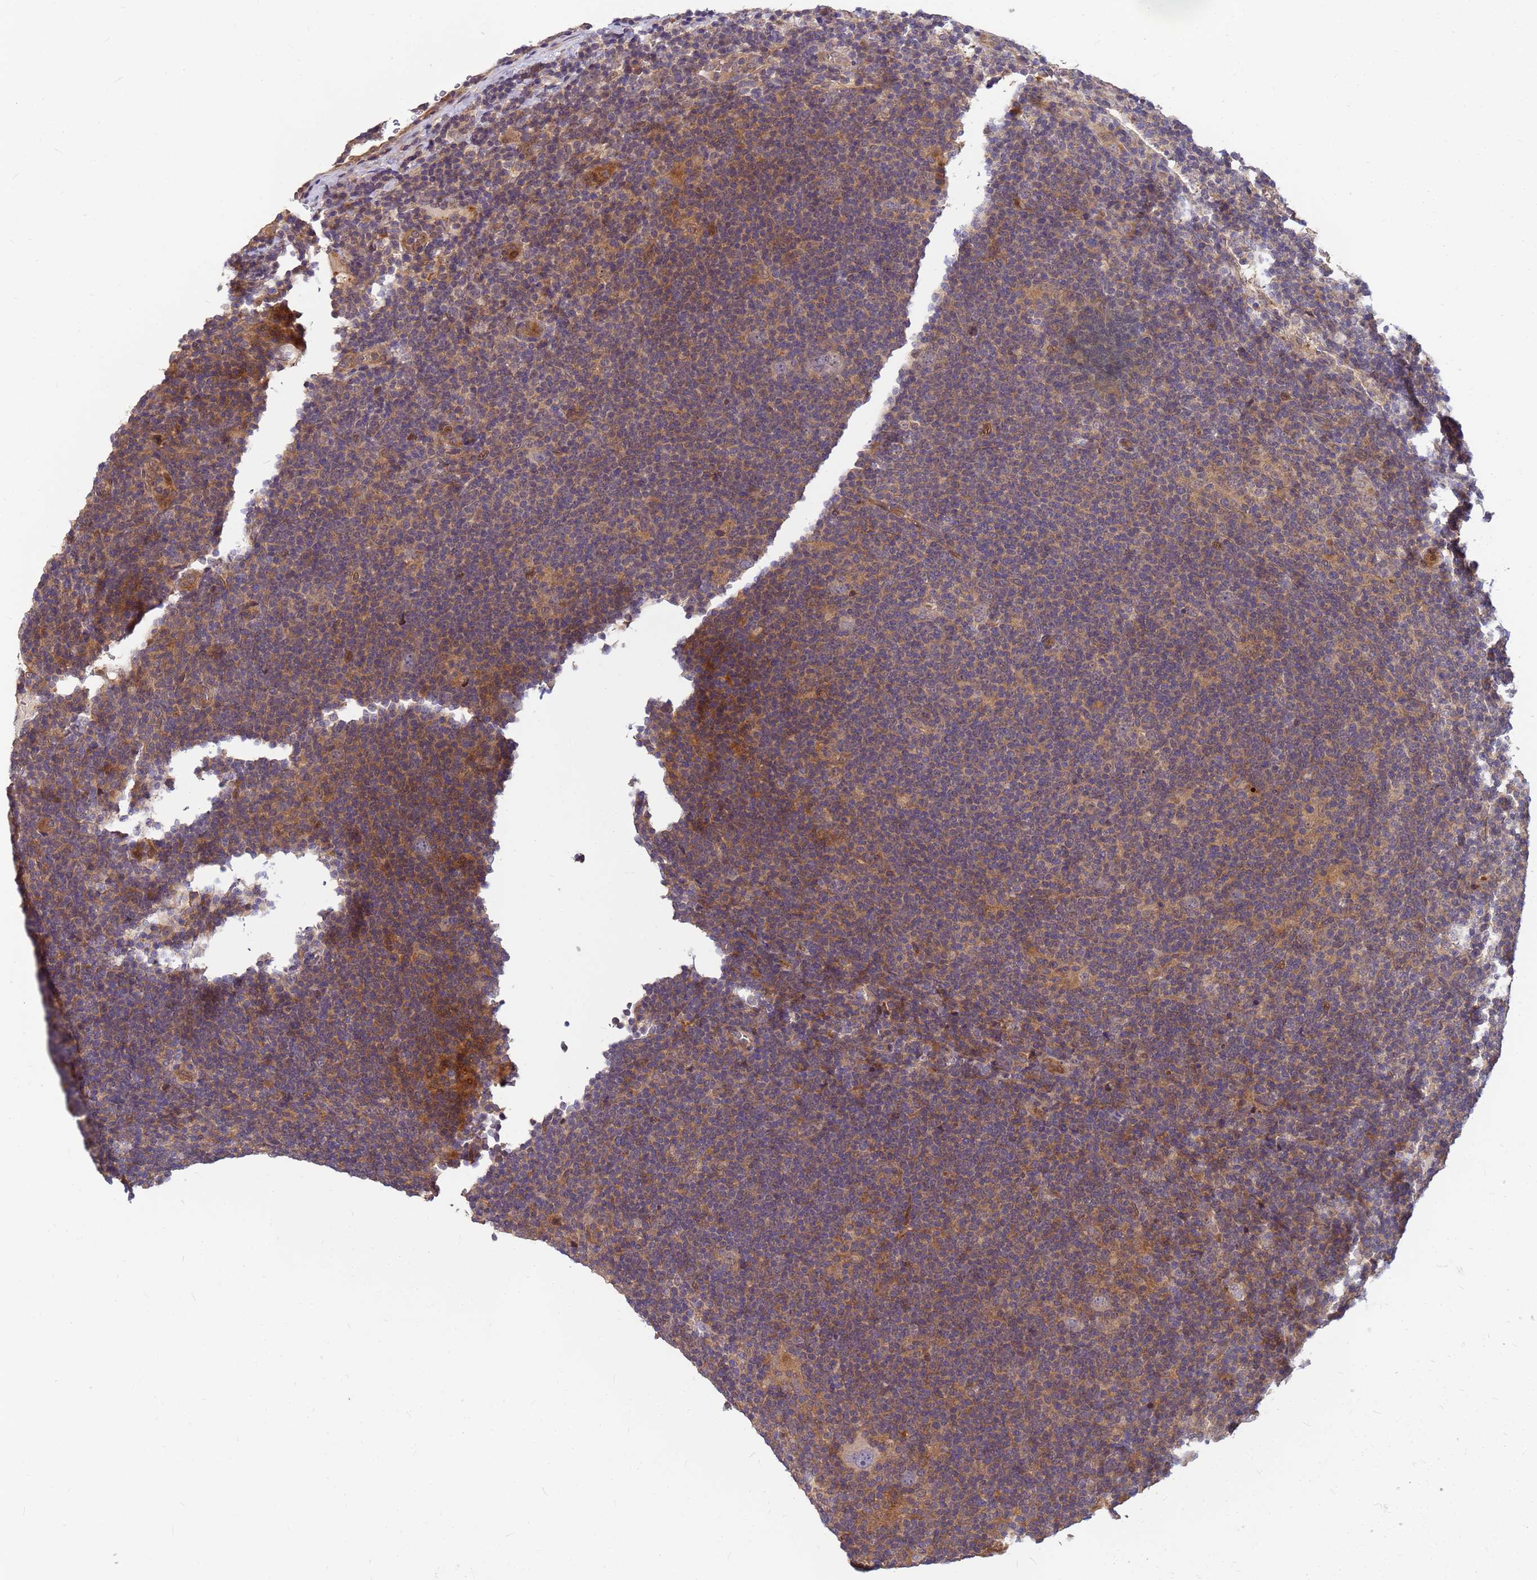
{"staining": {"intensity": "negative", "quantity": "none", "location": "none"}, "tissue": "lymphoma", "cell_type": "Tumor cells", "image_type": "cancer", "snomed": [{"axis": "morphology", "description": "Hodgkin's disease, NOS"}, {"axis": "topography", "description": "Lymph node"}], "caption": "There is no significant positivity in tumor cells of Hodgkin's disease. (DAB immunohistochemistry (IHC), high magnification).", "gene": "DUS4L", "patient": {"sex": "female", "age": 57}}